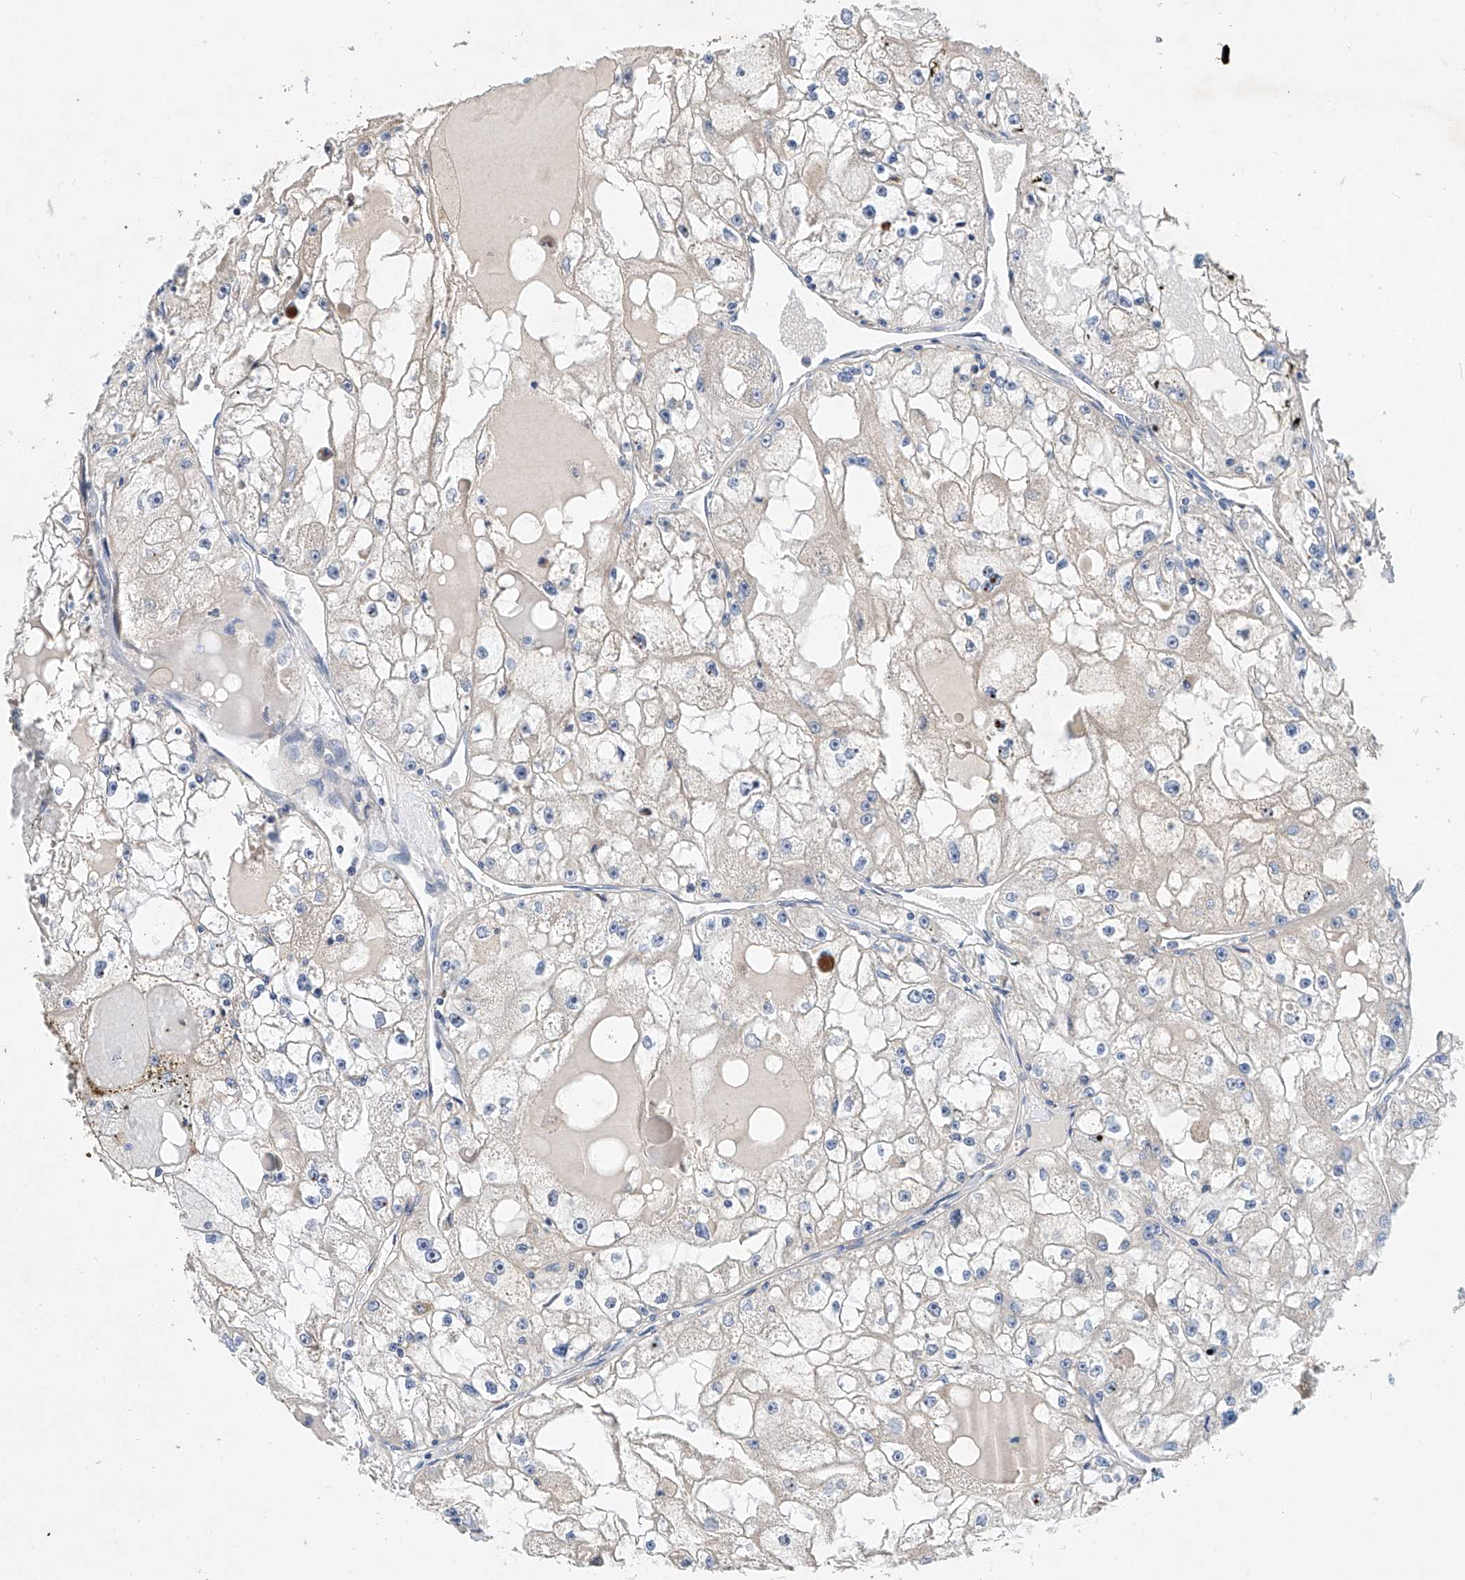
{"staining": {"intensity": "negative", "quantity": "none", "location": "none"}, "tissue": "renal cancer", "cell_type": "Tumor cells", "image_type": "cancer", "snomed": [{"axis": "morphology", "description": "Adenocarcinoma, NOS"}, {"axis": "topography", "description": "Kidney"}], "caption": "IHC of human renal cancer (adenocarcinoma) shows no positivity in tumor cells. (DAB immunohistochemistry with hematoxylin counter stain).", "gene": "AMD1", "patient": {"sex": "male", "age": 56}}